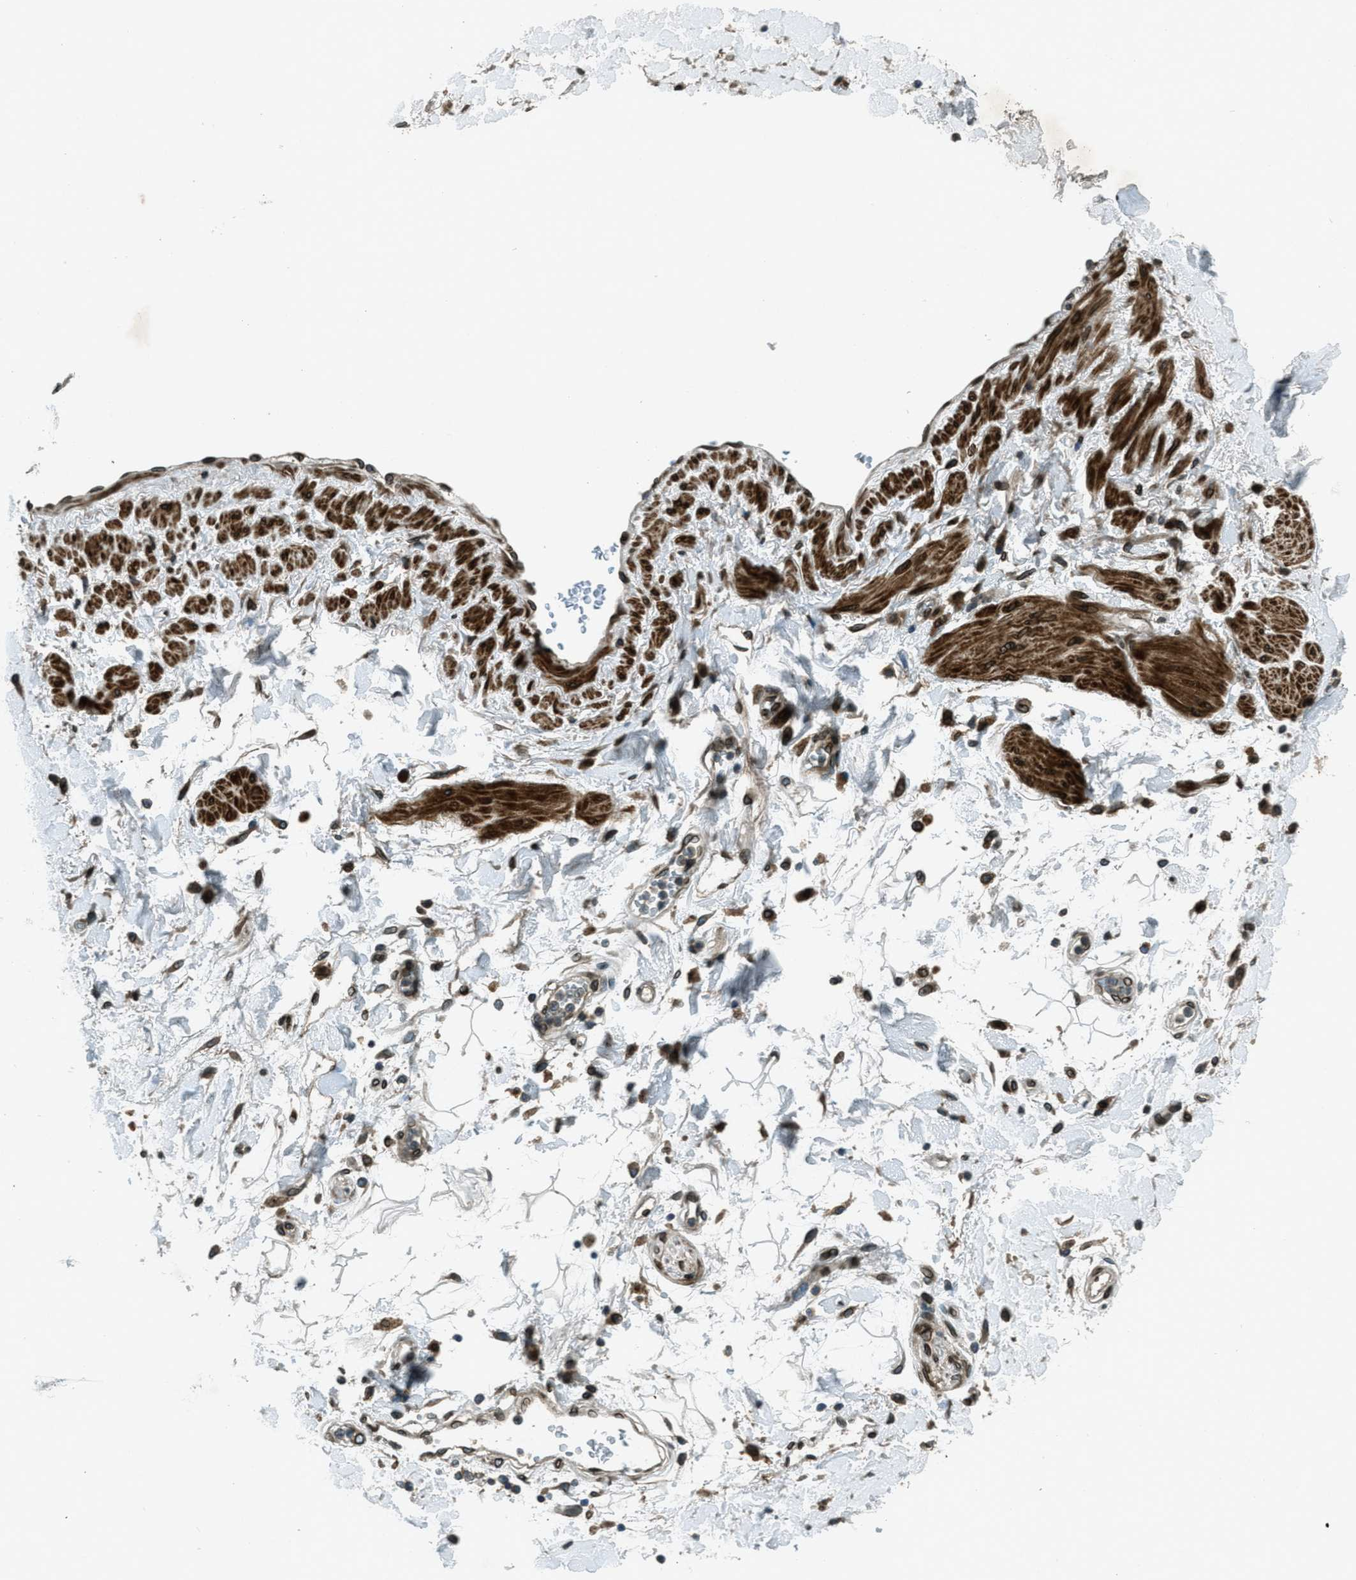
{"staining": {"intensity": "weak", "quantity": ">75%", "location": "cytoplasmic/membranous,nuclear"}, "tissue": "adipose tissue", "cell_type": "Adipocytes", "image_type": "normal", "snomed": [{"axis": "morphology", "description": "Normal tissue, NOS"}, {"axis": "morphology", "description": "Adenocarcinoma, NOS"}, {"axis": "topography", "description": "Duodenum"}, {"axis": "topography", "description": "Peripheral nerve tissue"}], "caption": "Immunohistochemical staining of normal adipose tissue reveals weak cytoplasmic/membranous,nuclear protein expression in approximately >75% of adipocytes. (Stains: DAB (3,3'-diaminobenzidine) in brown, nuclei in blue, Microscopy: brightfield microscopy at high magnification).", "gene": "LEMD2", "patient": {"sex": "female", "age": 60}}